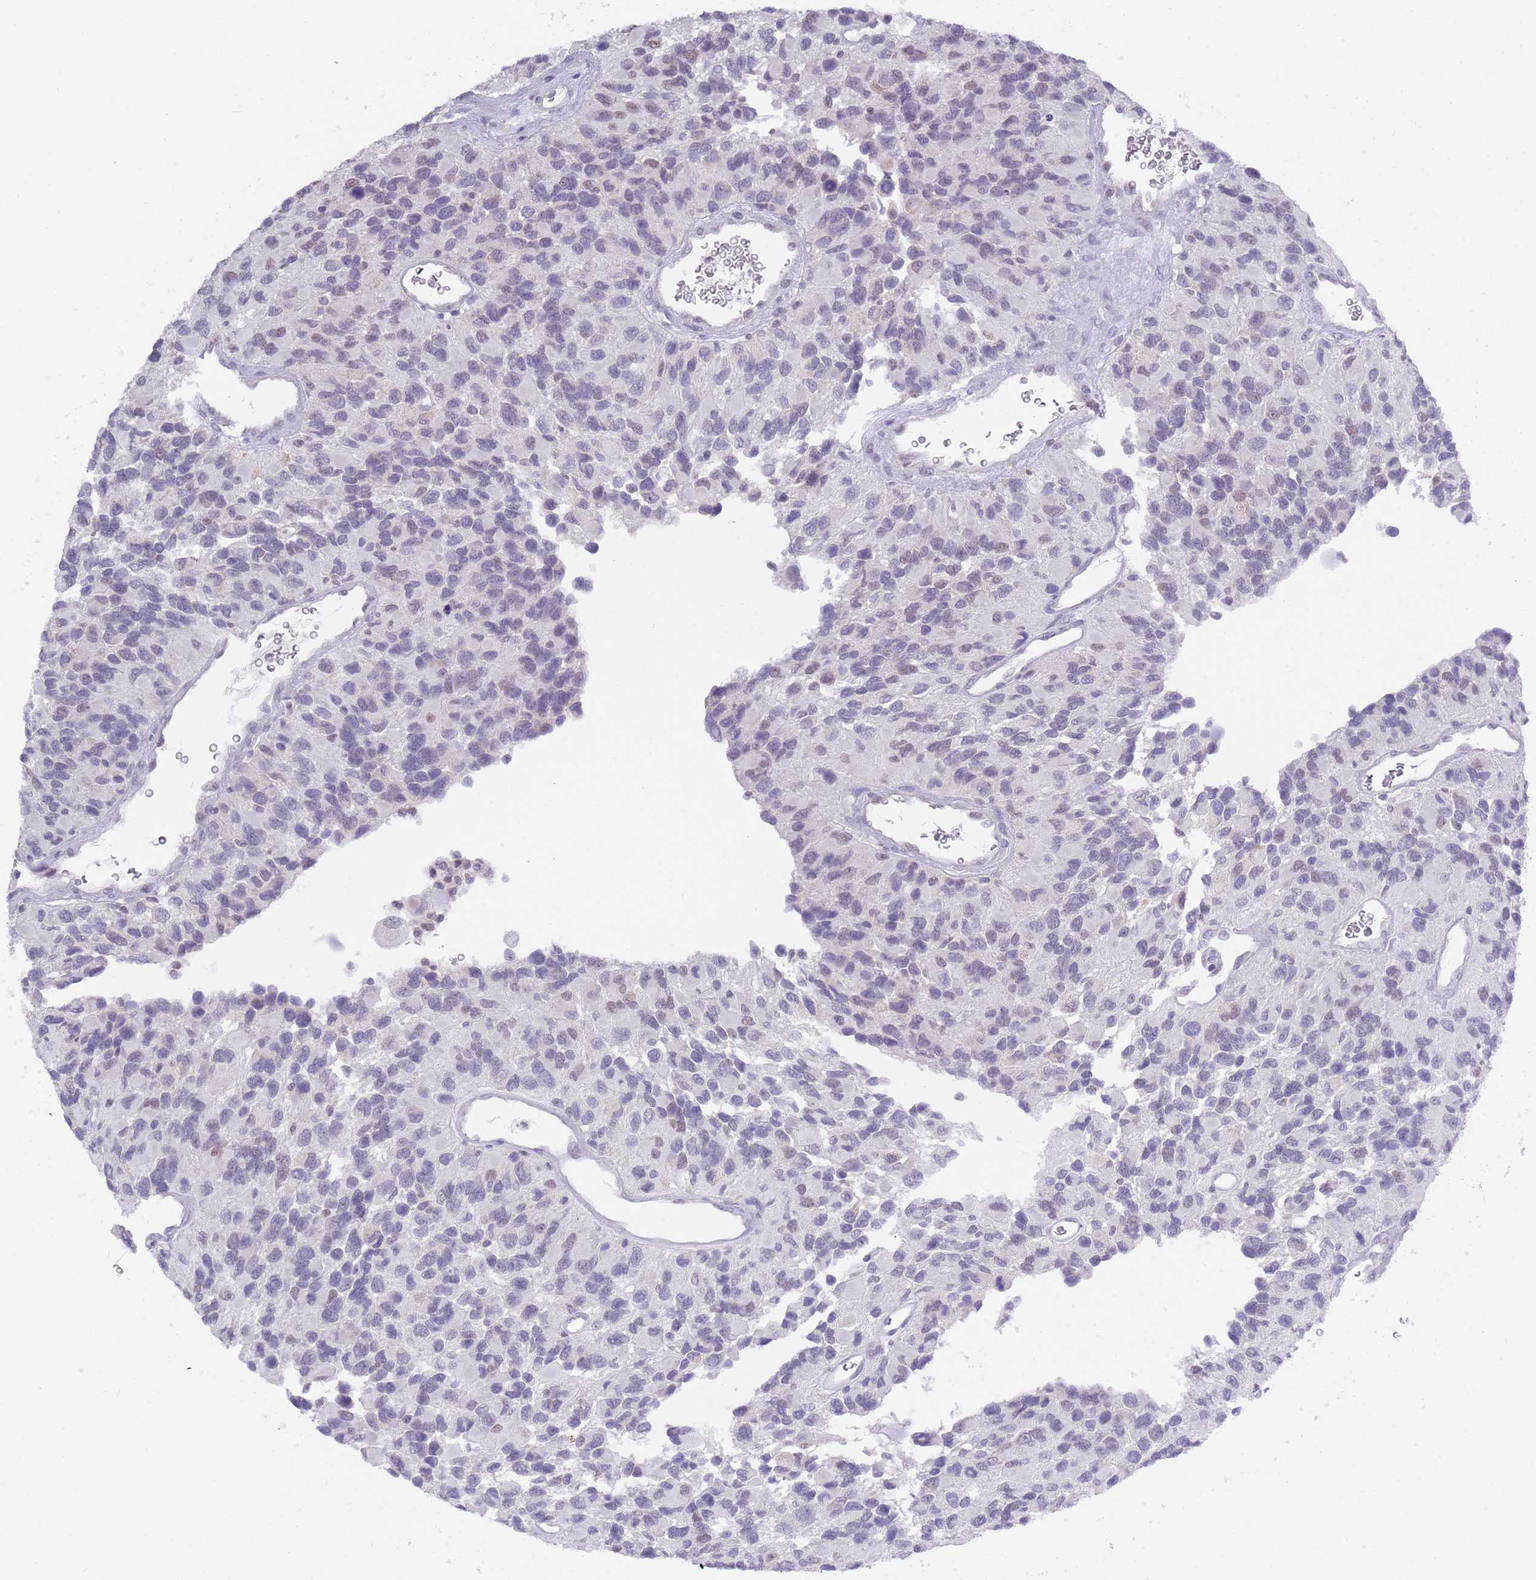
{"staining": {"intensity": "negative", "quantity": "none", "location": "none"}, "tissue": "glioma", "cell_type": "Tumor cells", "image_type": "cancer", "snomed": [{"axis": "morphology", "description": "Glioma, malignant, High grade"}, {"axis": "topography", "description": "Brain"}], "caption": "There is no significant staining in tumor cells of glioma. (Stains: DAB (3,3'-diaminobenzidine) immunohistochemistry (IHC) with hematoxylin counter stain, Microscopy: brightfield microscopy at high magnification).", "gene": "SEPHS2", "patient": {"sex": "male", "age": 77}}